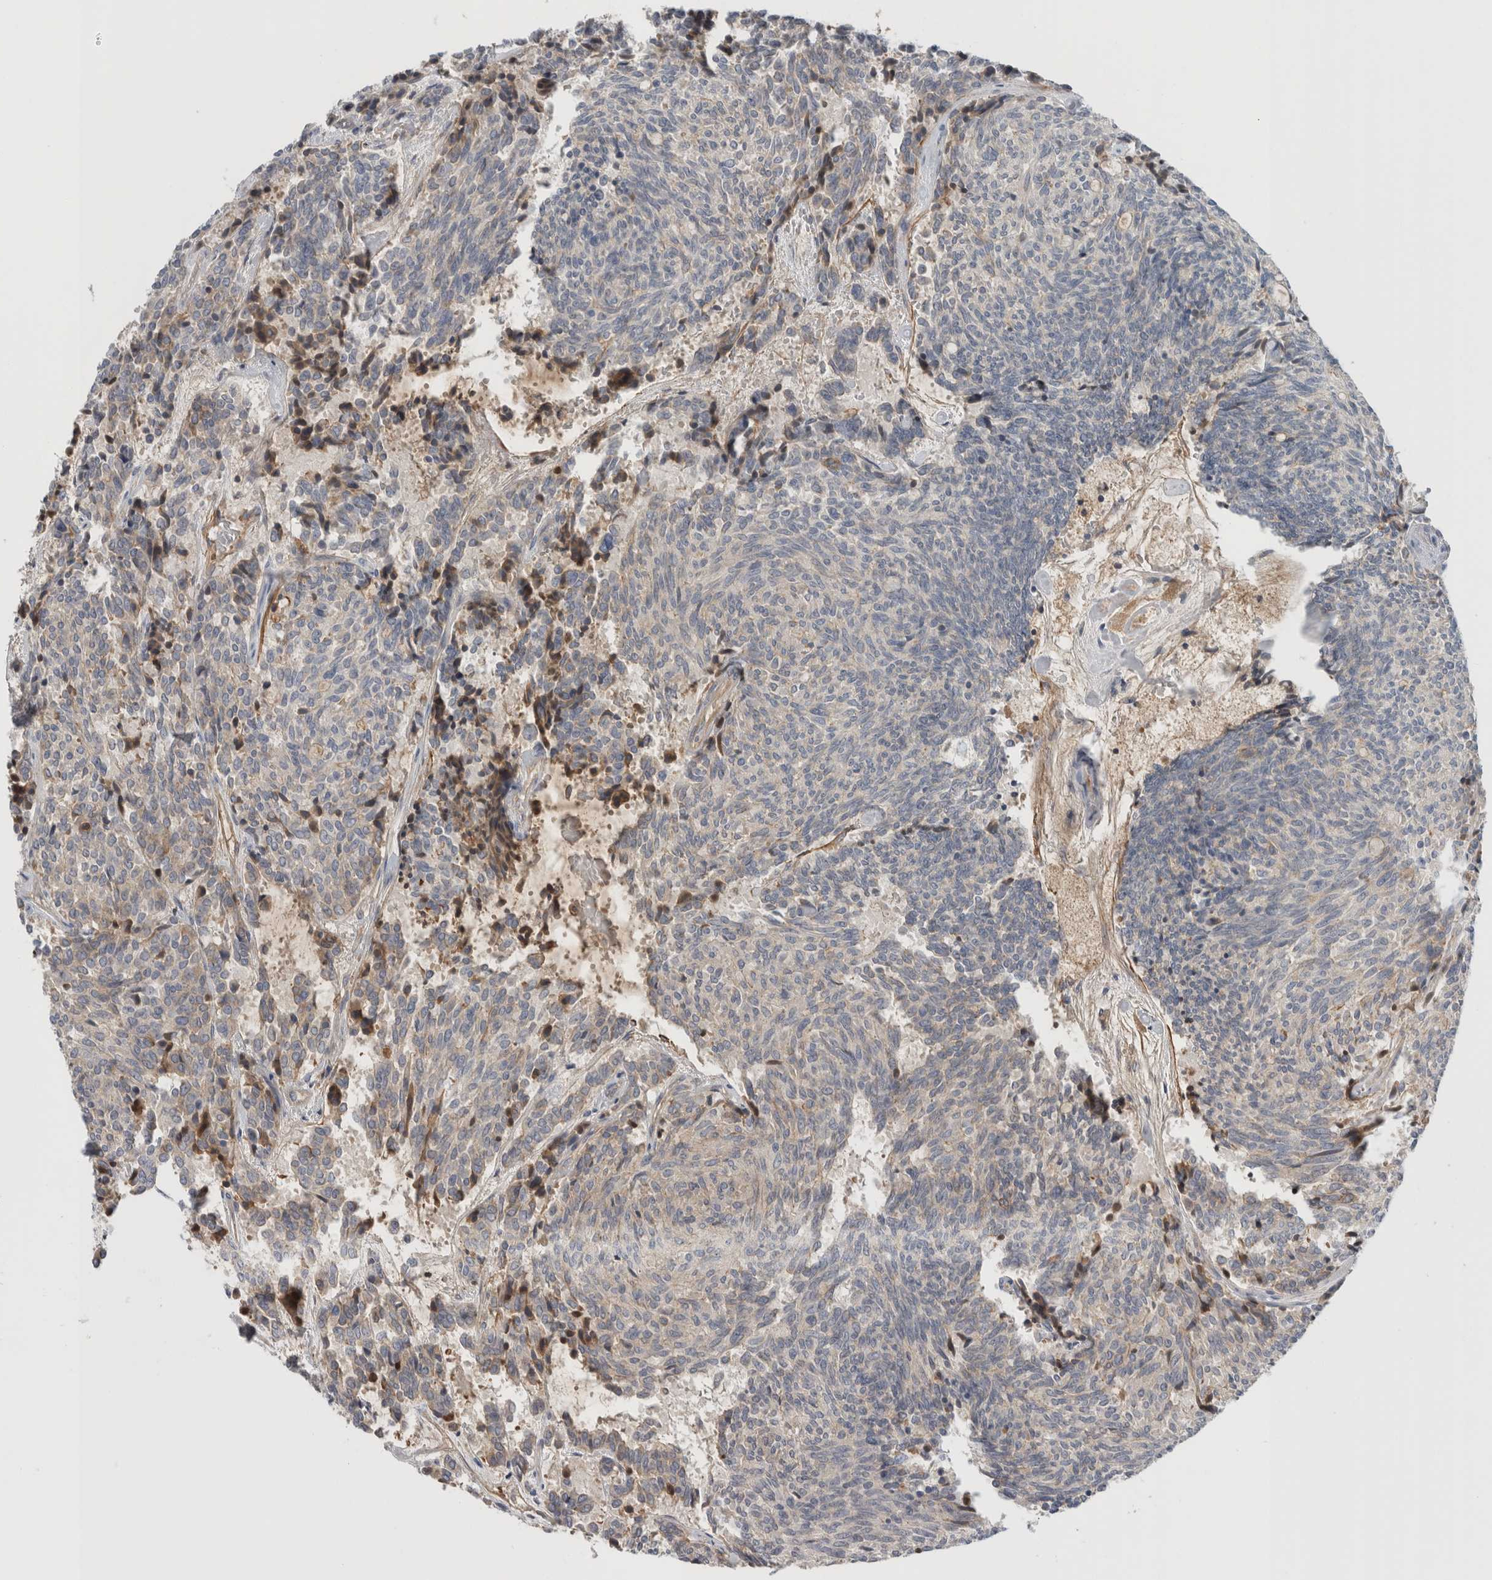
{"staining": {"intensity": "negative", "quantity": "none", "location": "none"}, "tissue": "carcinoid", "cell_type": "Tumor cells", "image_type": "cancer", "snomed": [{"axis": "morphology", "description": "Carcinoid, malignant, NOS"}, {"axis": "topography", "description": "Pancreas"}], "caption": "This is an immunohistochemistry (IHC) micrograph of carcinoid. There is no expression in tumor cells.", "gene": "CFI", "patient": {"sex": "female", "age": 54}}